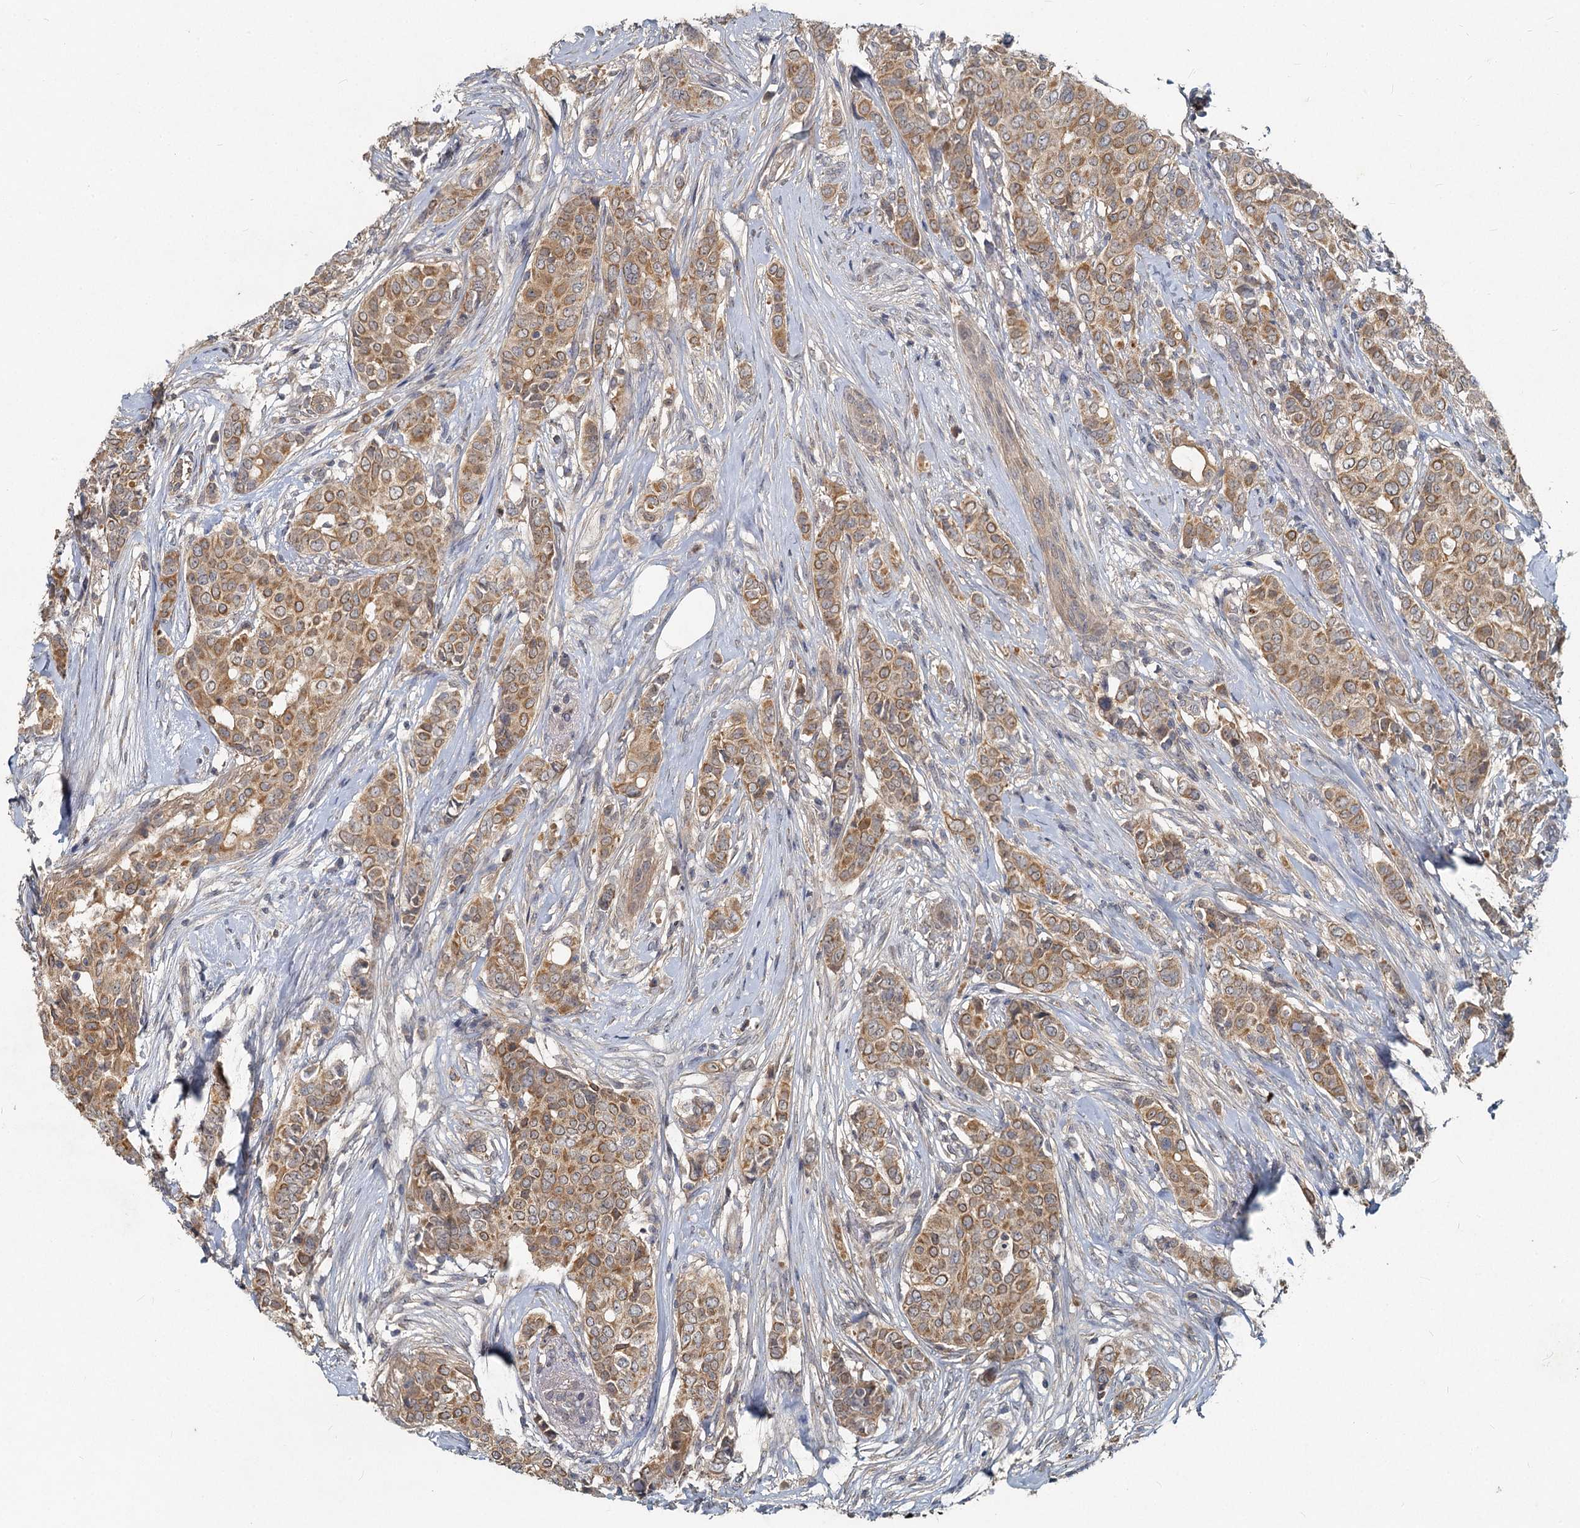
{"staining": {"intensity": "moderate", "quantity": ">75%", "location": "cytoplasmic/membranous"}, "tissue": "breast cancer", "cell_type": "Tumor cells", "image_type": "cancer", "snomed": [{"axis": "morphology", "description": "Lobular carcinoma"}, {"axis": "topography", "description": "Breast"}], "caption": "Human breast lobular carcinoma stained with a brown dye reveals moderate cytoplasmic/membranous positive staining in about >75% of tumor cells.", "gene": "HERC3", "patient": {"sex": "female", "age": 51}}